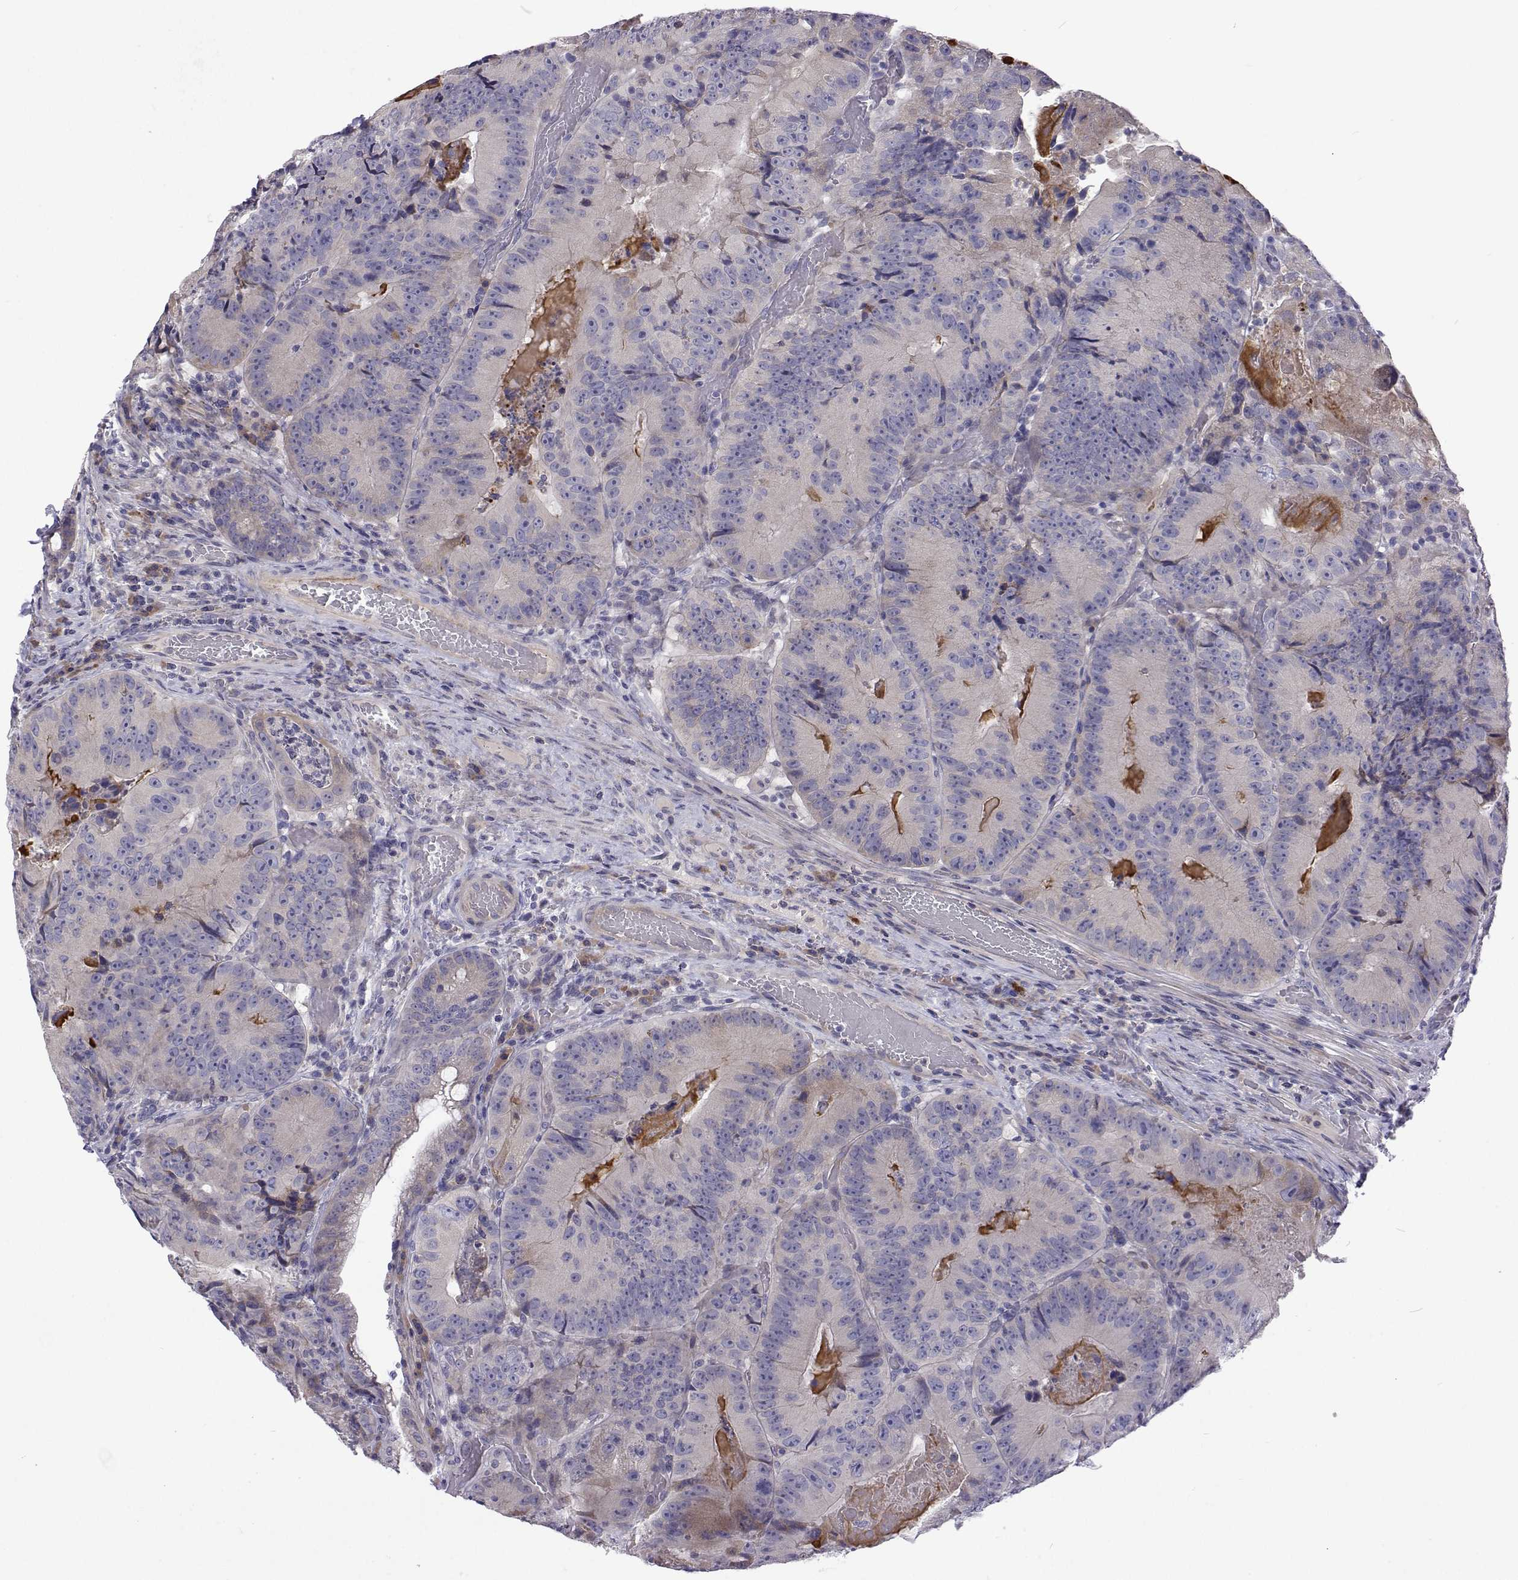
{"staining": {"intensity": "negative", "quantity": "none", "location": "none"}, "tissue": "colorectal cancer", "cell_type": "Tumor cells", "image_type": "cancer", "snomed": [{"axis": "morphology", "description": "Adenocarcinoma, NOS"}, {"axis": "topography", "description": "Colon"}], "caption": "Immunohistochemistry photomicrograph of neoplastic tissue: human colorectal adenocarcinoma stained with DAB displays no significant protein positivity in tumor cells.", "gene": "NPR3", "patient": {"sex": "female", "age": 86}}